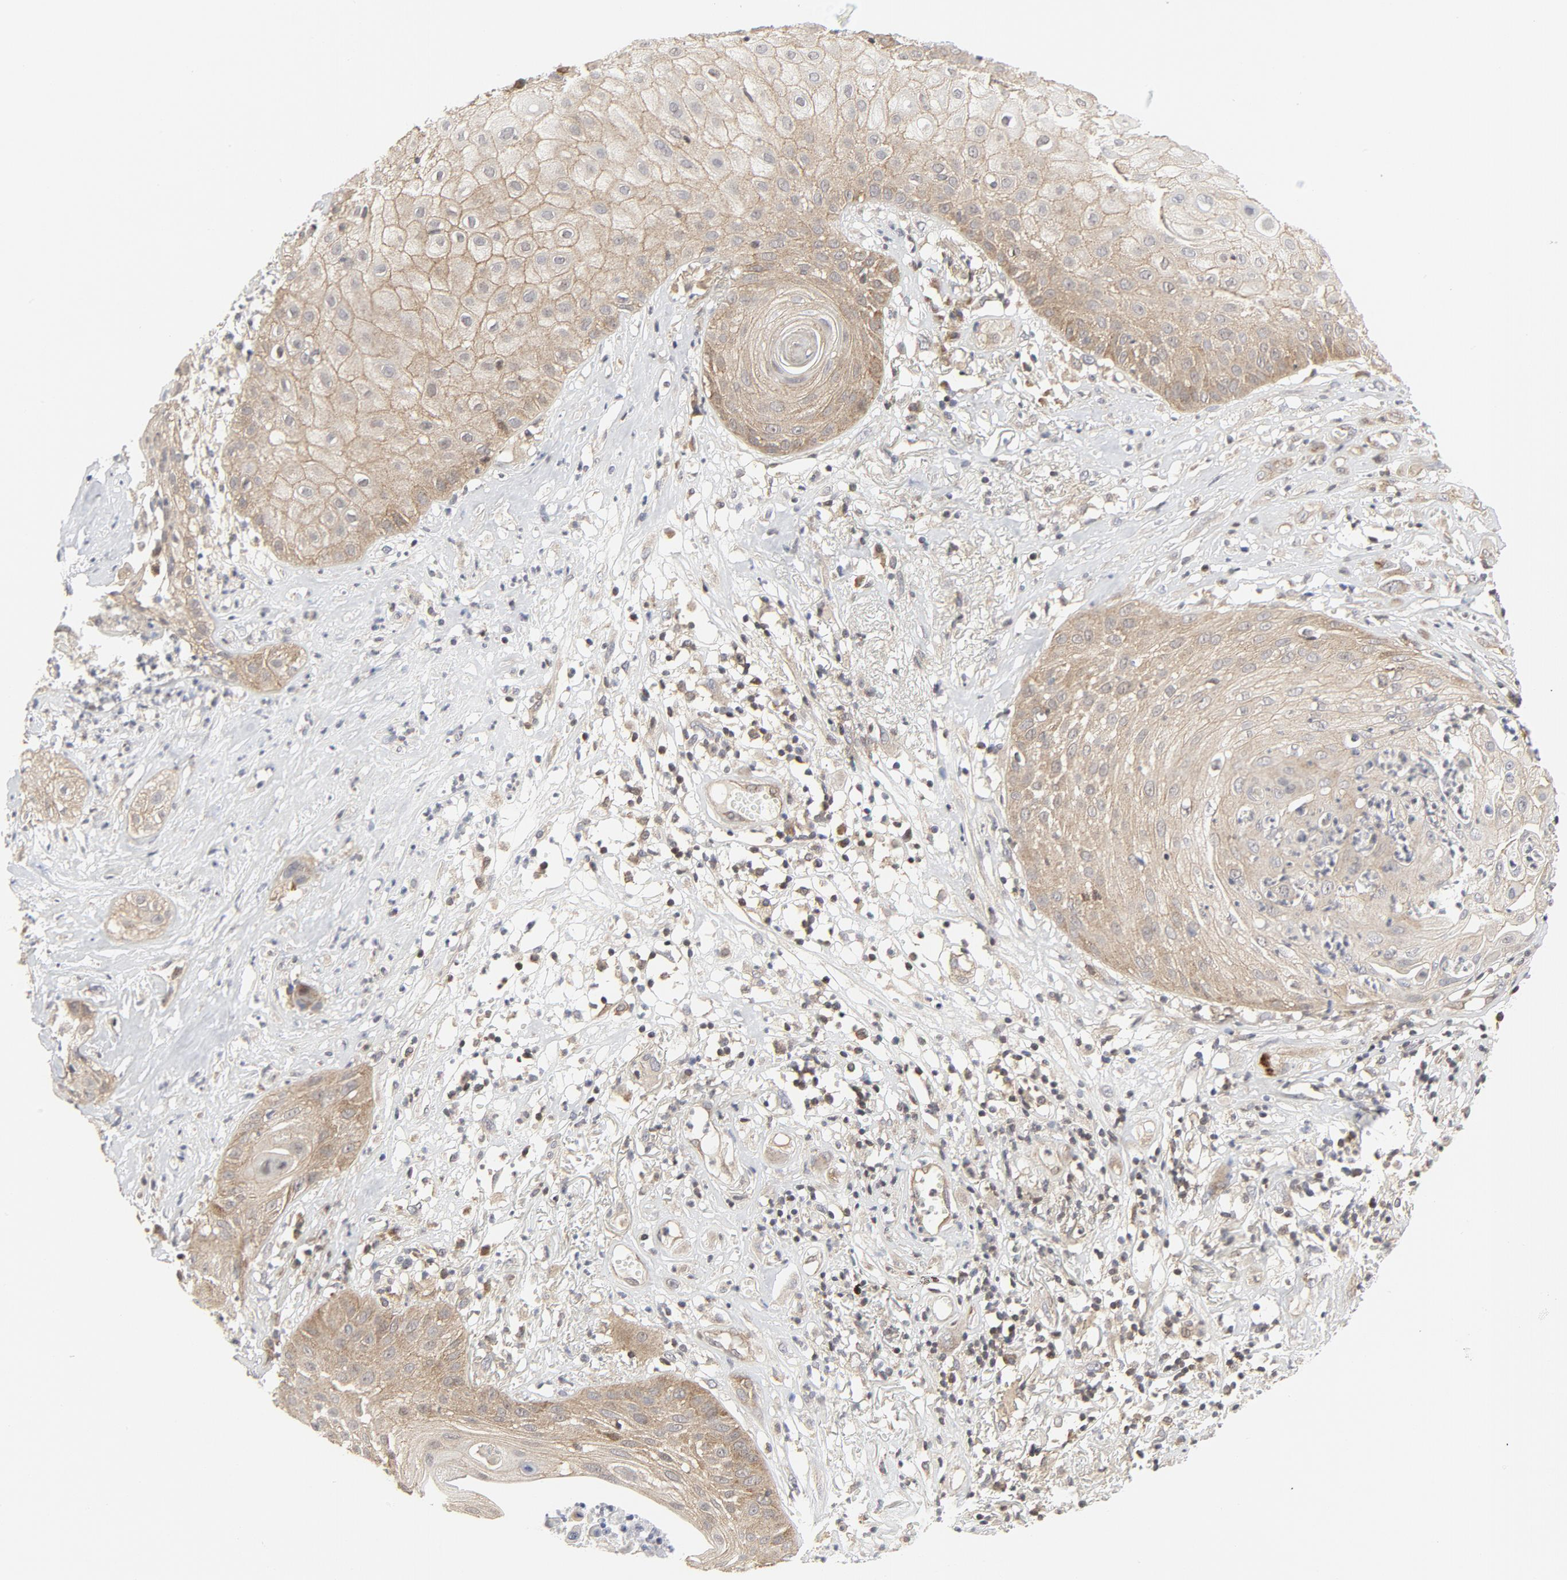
{"staining": {"intensity": "weak", "quantity": ">75%", "location": "cytoplasmic/membranous"}, "tissue": "skin cancer", "cell_type": "Tumor cells", "image_type": "cancer", "snomed": [{"axis": "morphology", "description": "Squamous cell carcinoma, NOS"}, {"axis": "topography", "description": "Skin"}], "caption": "Skin squamous cell carcinoma stained with a protein marker shows weak staining in tumor cells.", "gene": "MAP2K7", "patient": {"sex": "male", "age": 65}}